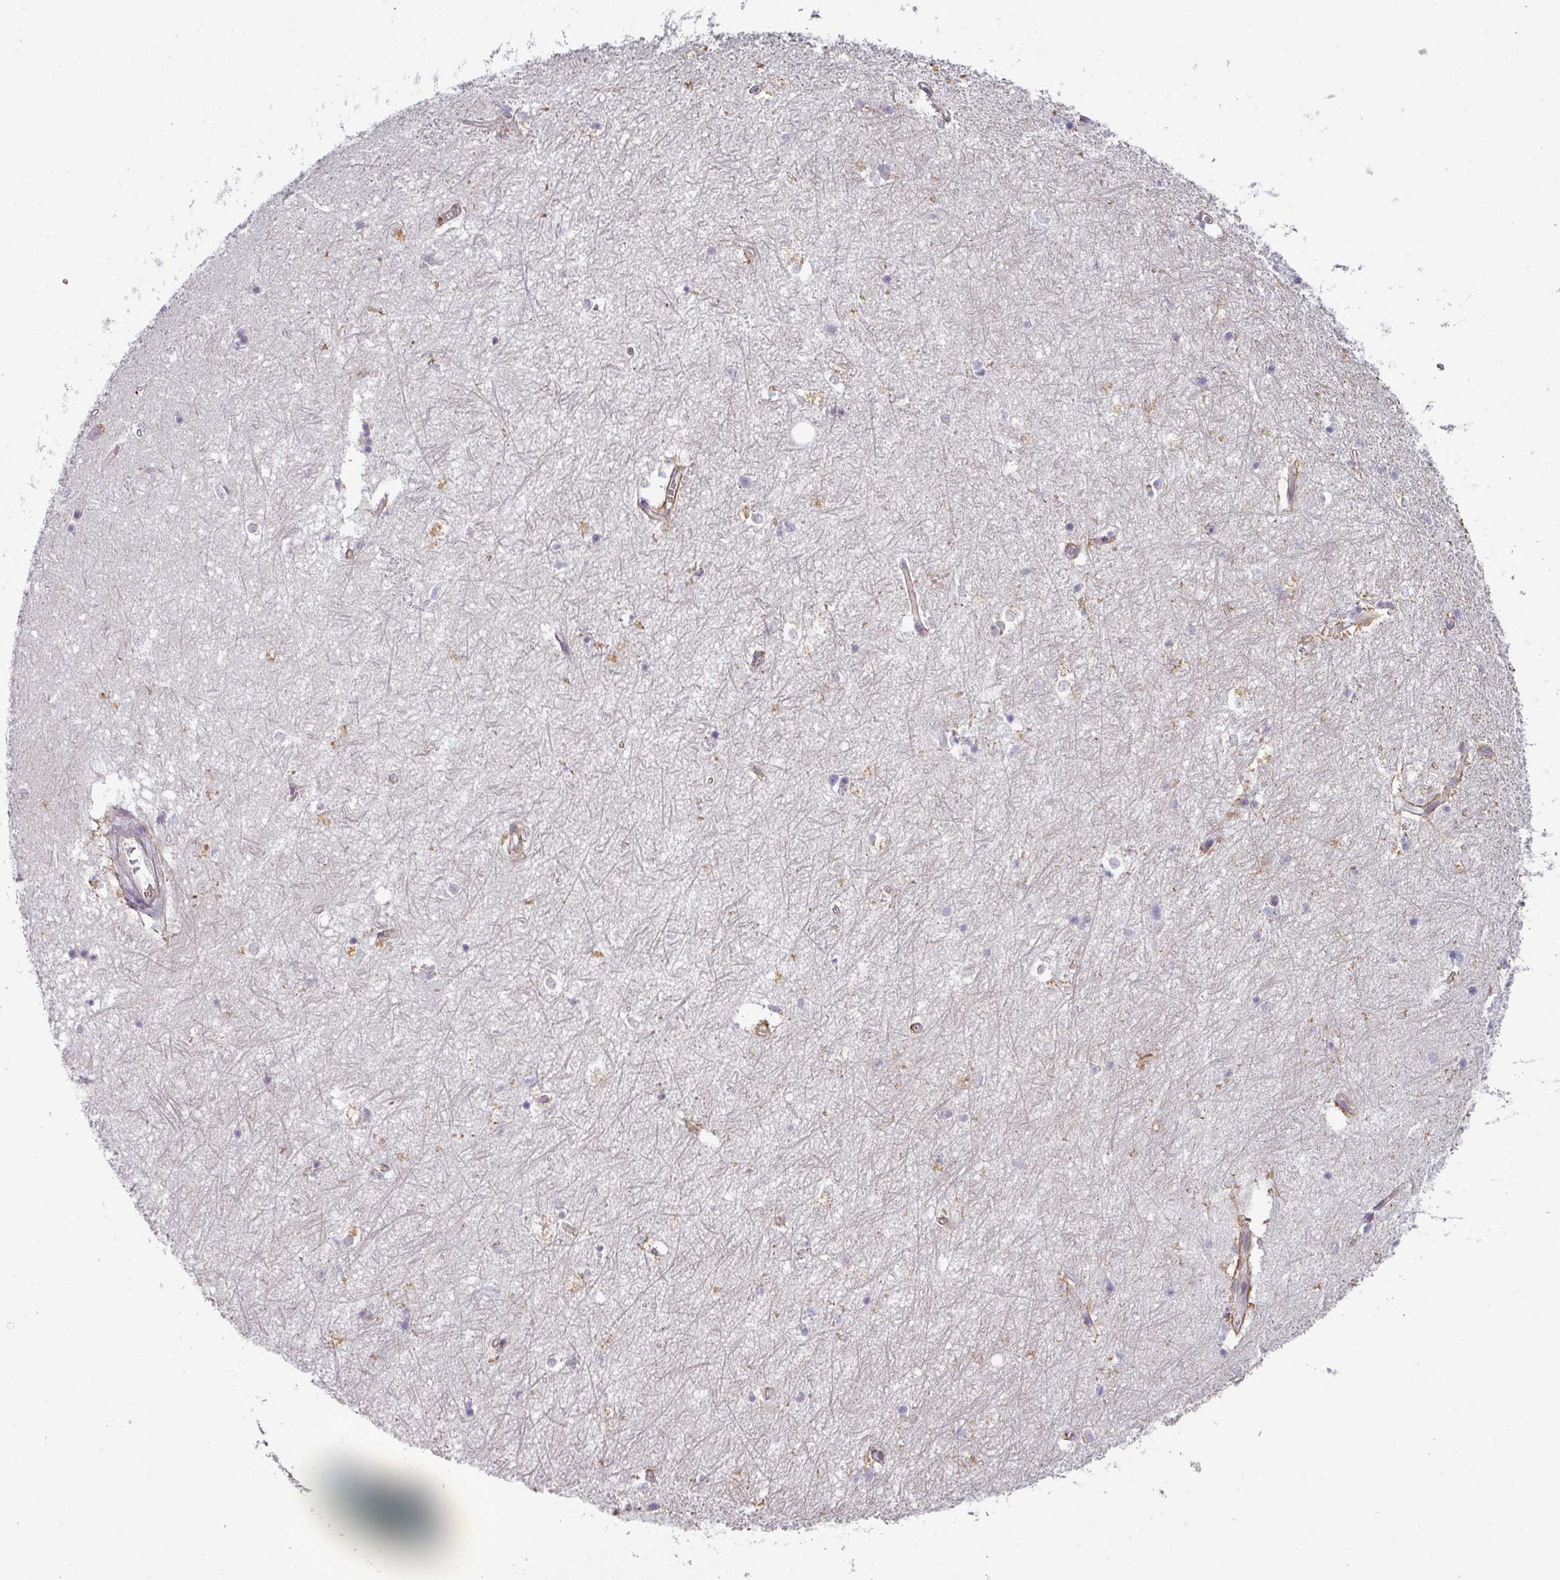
{"staining": {"intensity": "negative", "quantity": "none", "location": "none"}, "tissue": "hippocampus", "cell_type": "Glial cells", "image_type": "normal", "snomed": [{"axis": "morphology", "description": "Normal tissue, NOS"}, {"axis": "topography", "description": "Hippocampus"}], "caption": "Immunohistochemistry (IHC) photomicrograph of benign hippocampus: hippocampus stained with DAB displays no significant protein positivity in glial cells.", "gene": "ASB1", "patient": {"sex": "female", "age": 64}}